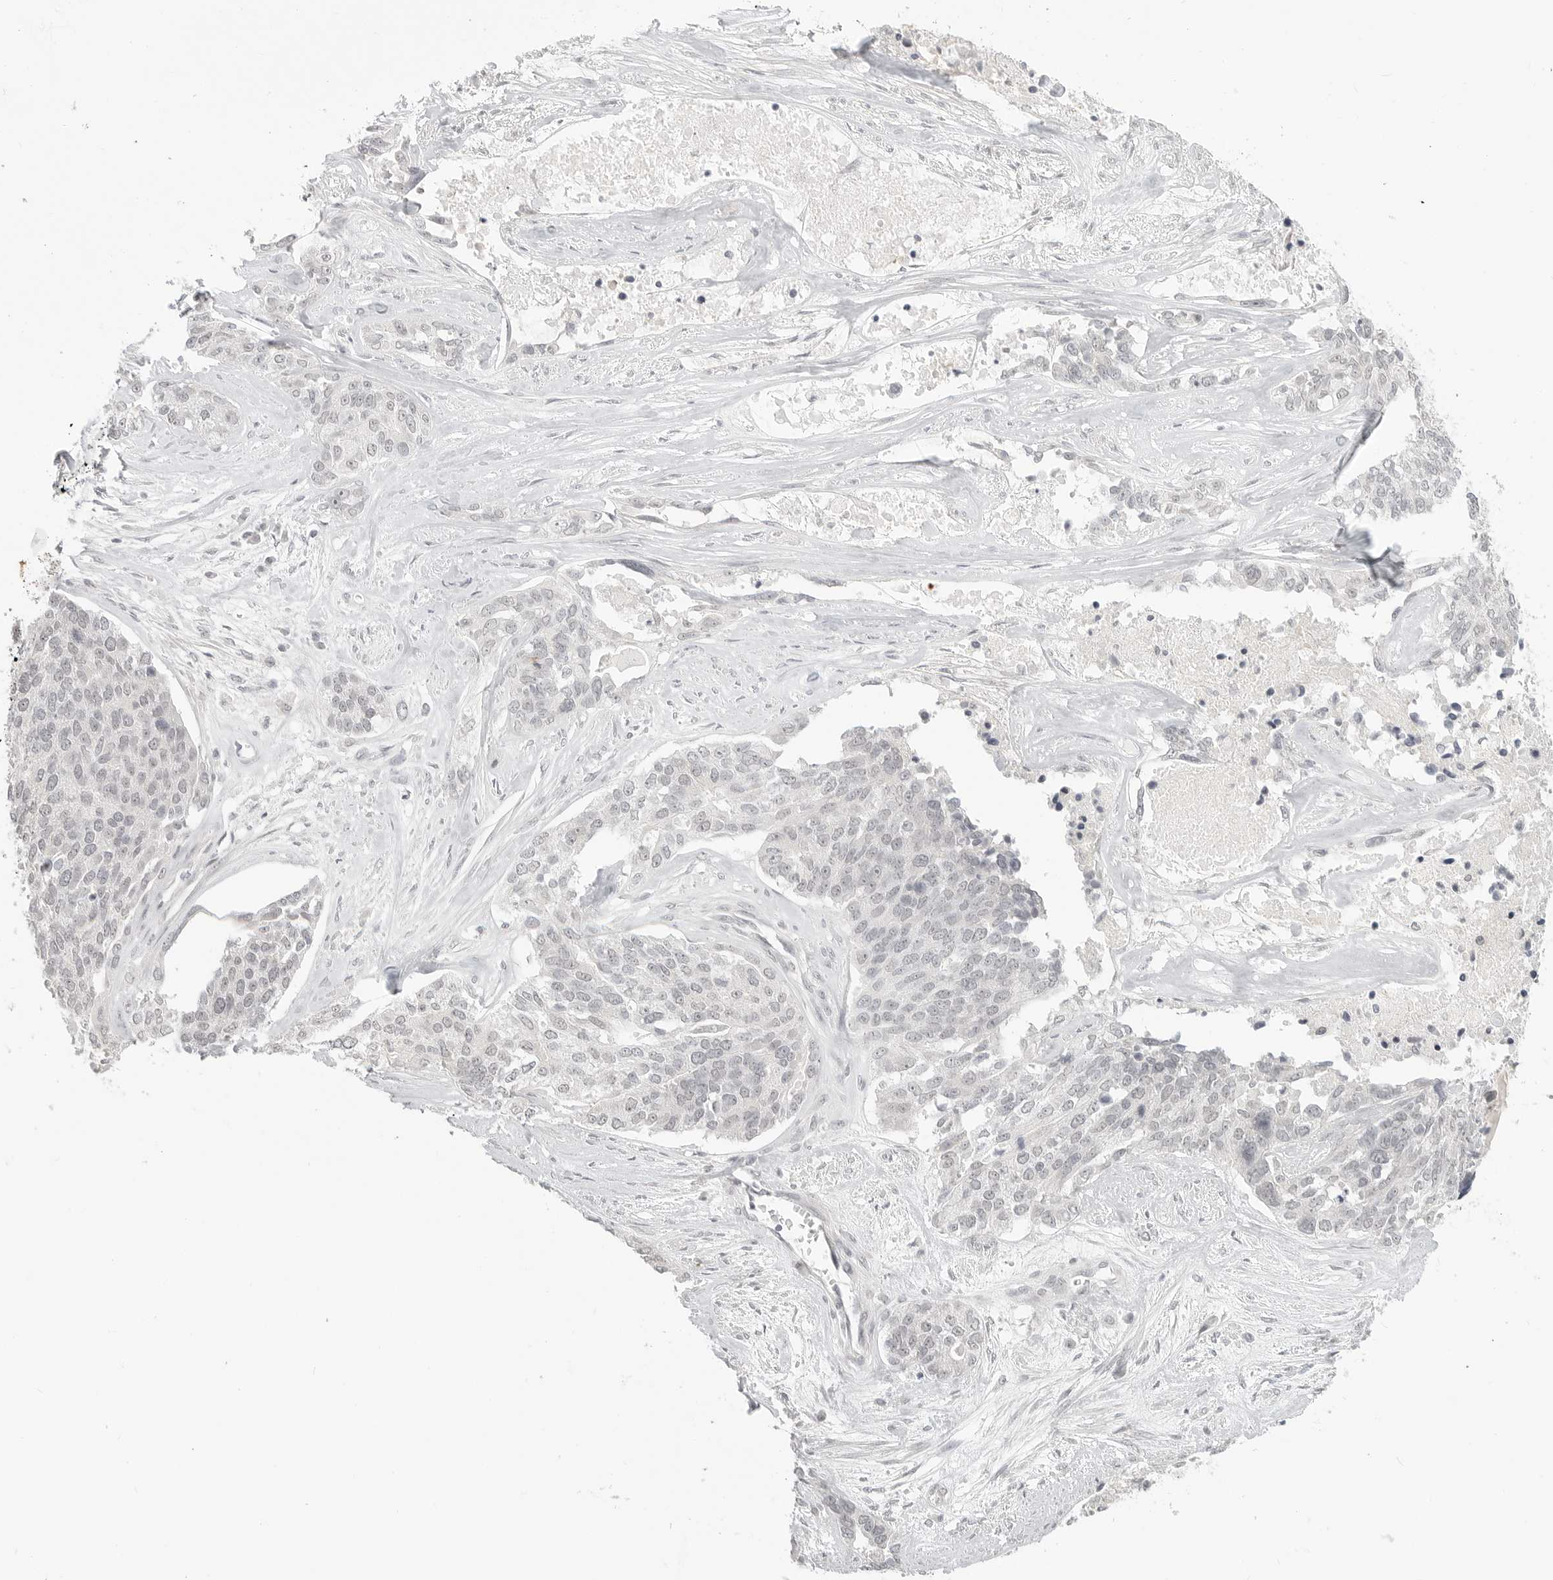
{"staining": {"intensity": "negative", "quantity": "none", "location": "none"}, "tissue": "ovarian cancer", "cell_type": "Tumor cells", "image_type": "cancer", "snomed": [{"axis": "morphology", "description": "Cystadenocarcinoma, serous, NOS"}, {"axis": "topography", "description": "Ovary"}], "caption": "Tumor cells are negative for brown protein staining in ovarian cancer (serous cystadenocarcinoma).", "gene": "KLK11", "patient": {"sex": "female", "age": 44}}